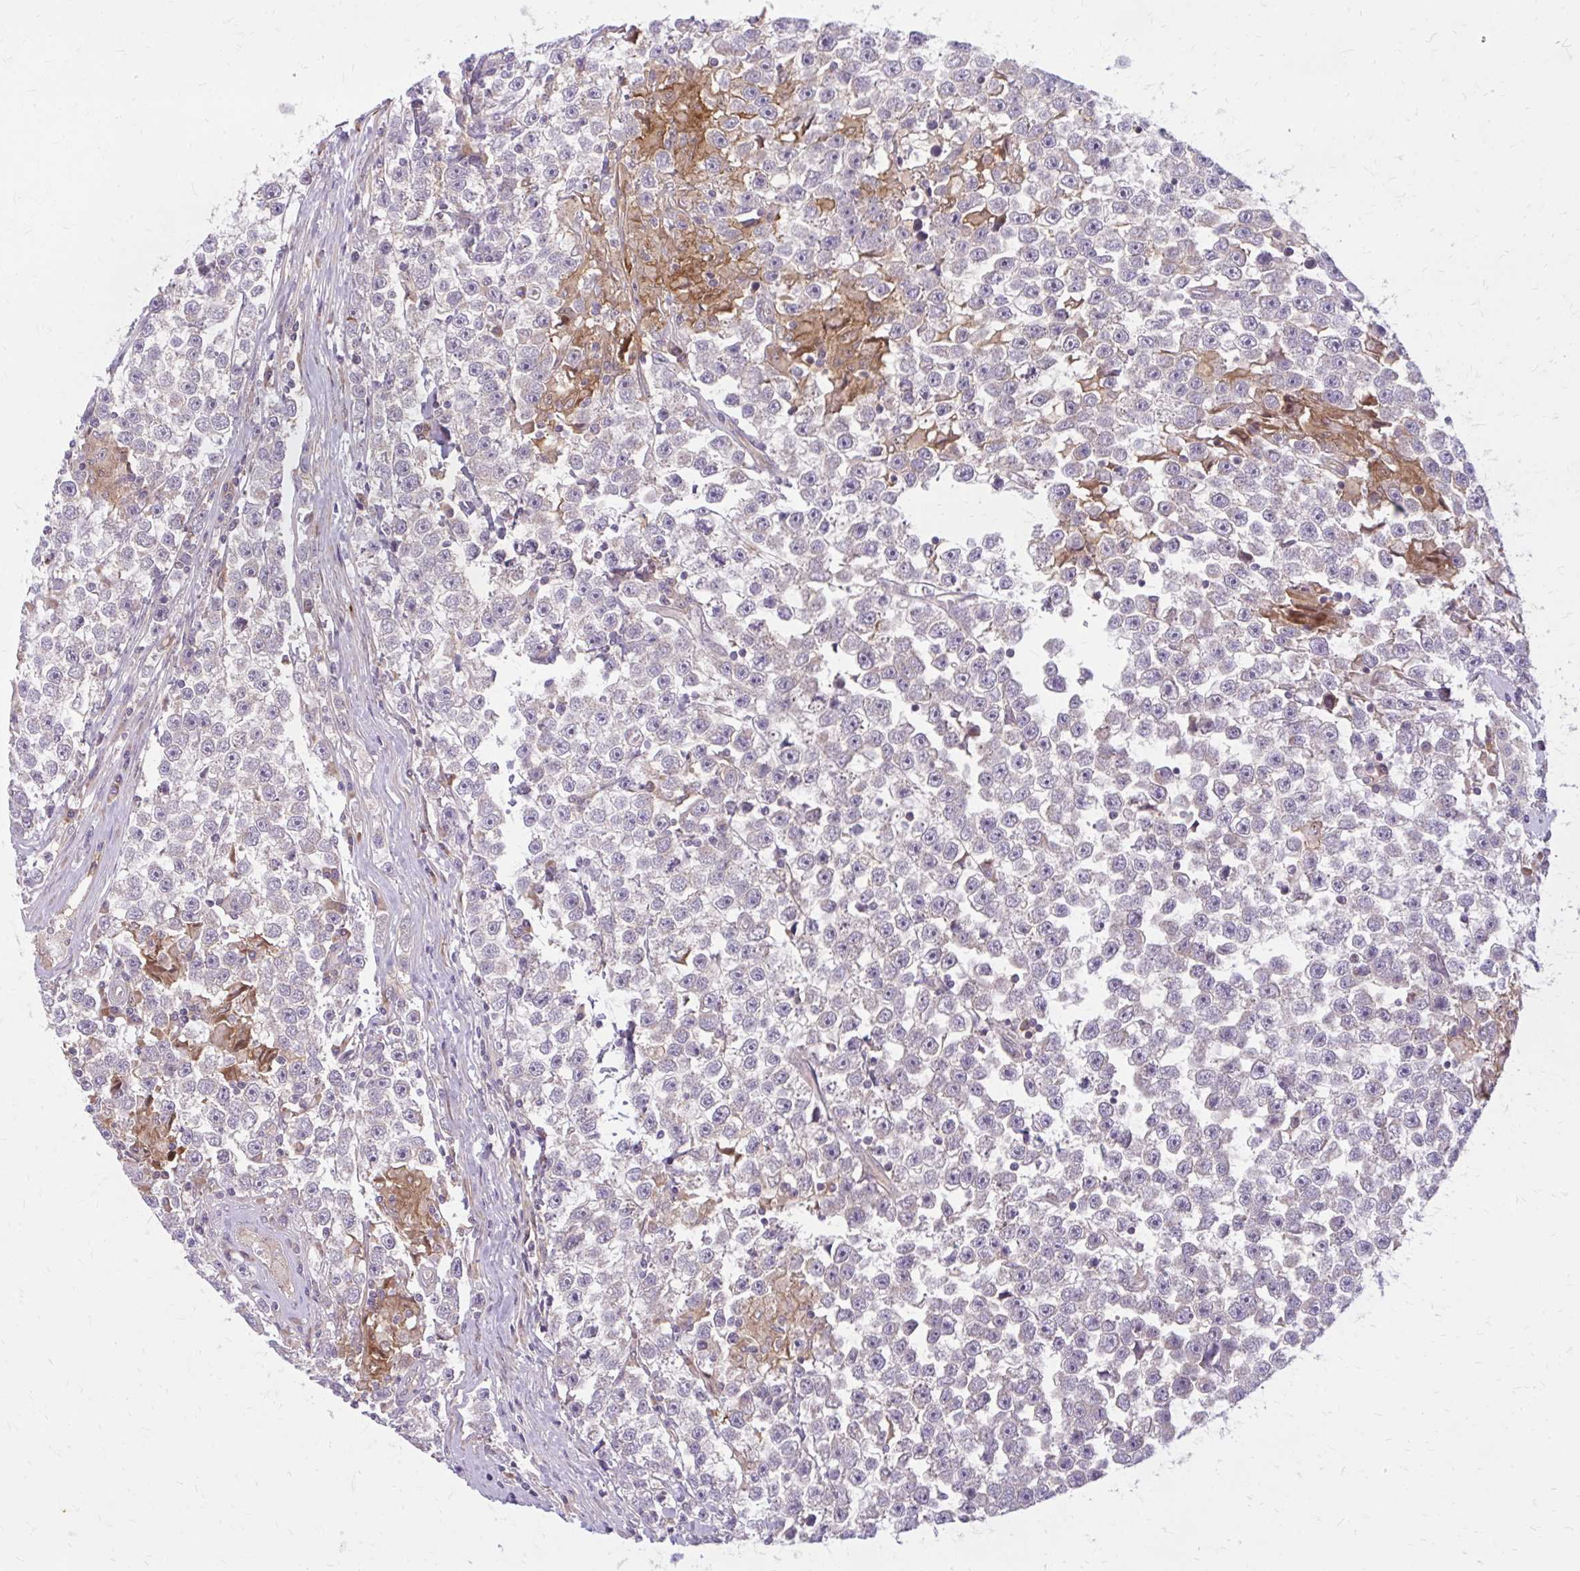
{"staining": {"intensity": "negative", "quantity": "none", "location": "none"}, "tissue": "testis cancer", "cell_type": "Tumor cells", "image_type": "cancer", "snomed": [{"axis": "morphology", "description": "Seminoma, NOS"}, {"axis": "topography", "description": "Testis"}], "caption": "IHC image of neoplastic tissue: testis cancer stained with DAB displays no significant protein staining in tumor cells. (Immunohistochemistry, brightfield microscopy, high magnification).", "gene": "OXNAD1", "patient": {"sex": "male", "age": 31}}